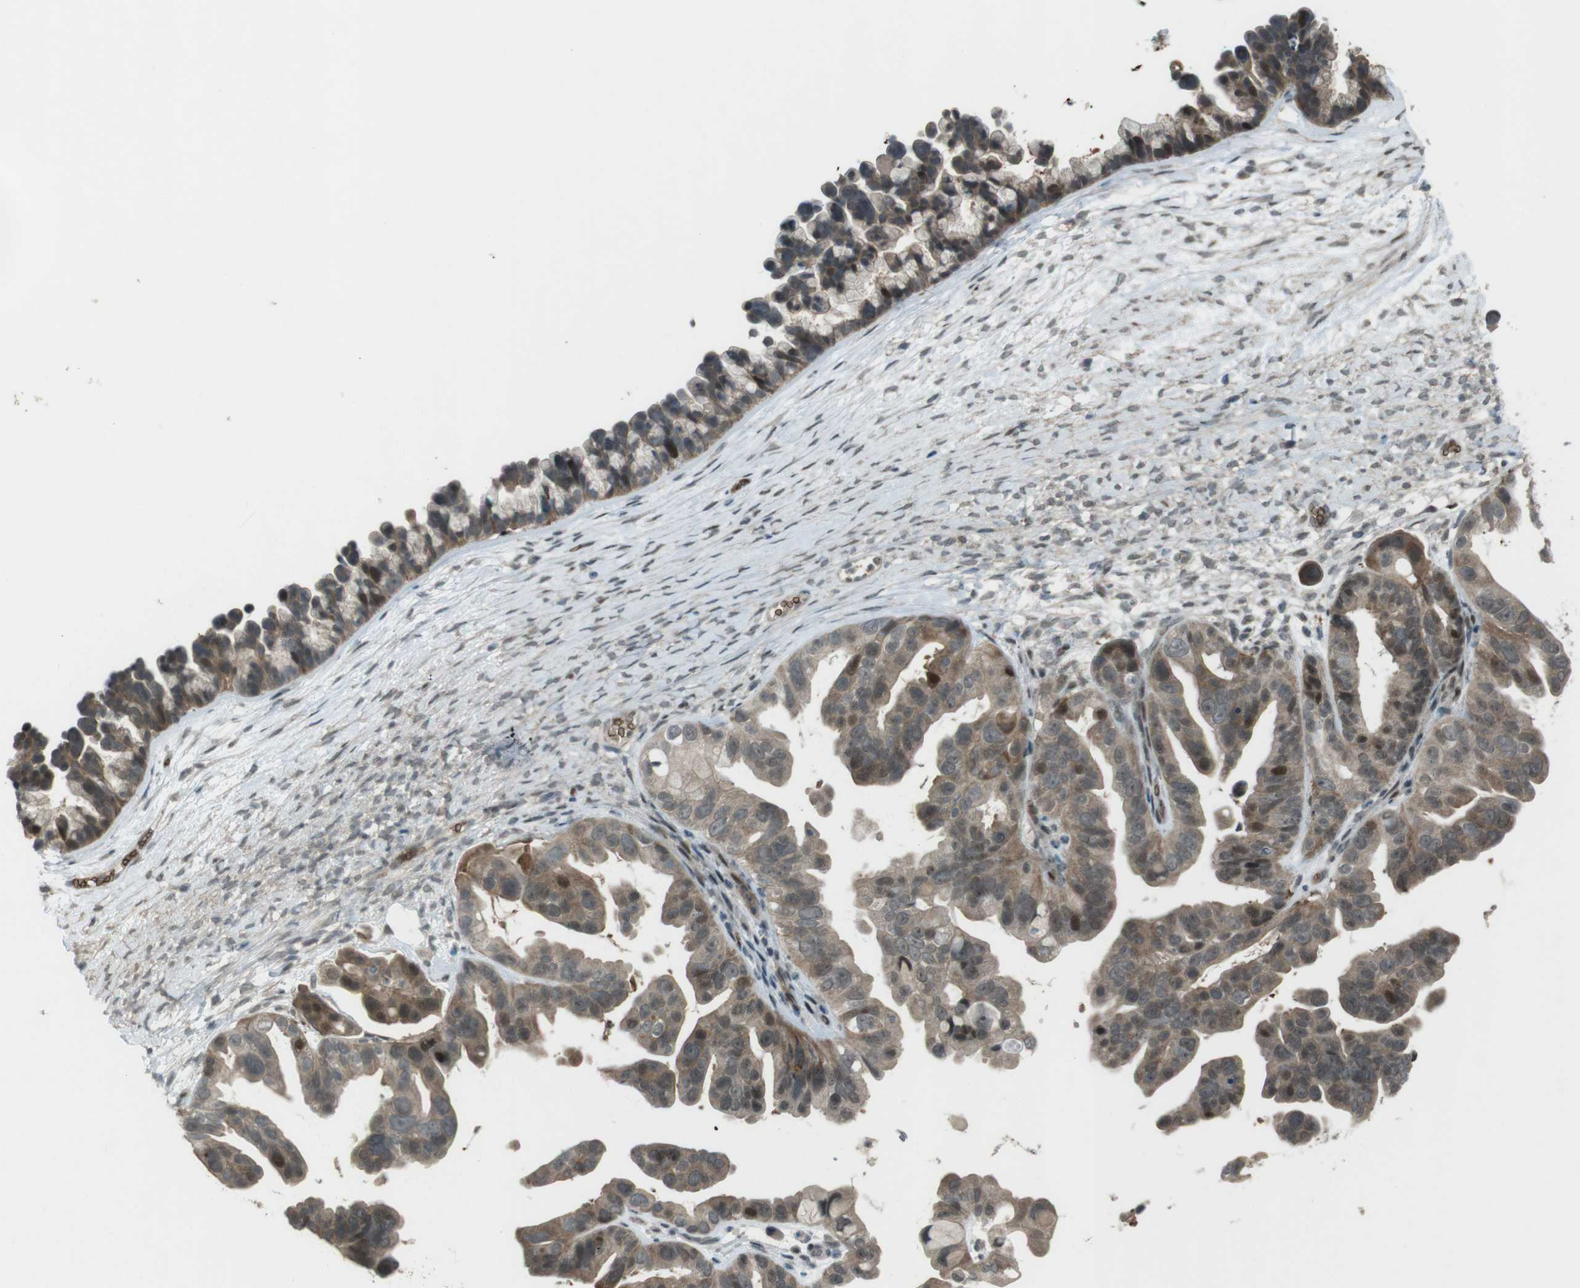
{"staining": {"intensity": "strong", "quantity": "<25%", "location": "cytoplasmic/membranous,nuclear"}, "tissue": "ovarian cancer", "cell_type": "Tumor cells", "image_type": "cancer", "snomed": [{"axis": "morphology", "description": "Cystadenocarcinoma, serous, NOS"}, {"axis": "topography", "description": "Ovary"}], "caption": "Immunohistochemistry of ovarian serous cystadenocarcinoma shows medium levels of strong cytoplasmic/membranous and nuclear staining in about <25% of tumor cells.", "gene": "SLITRK5", "patient": {"sex": "female", "age": 56}}